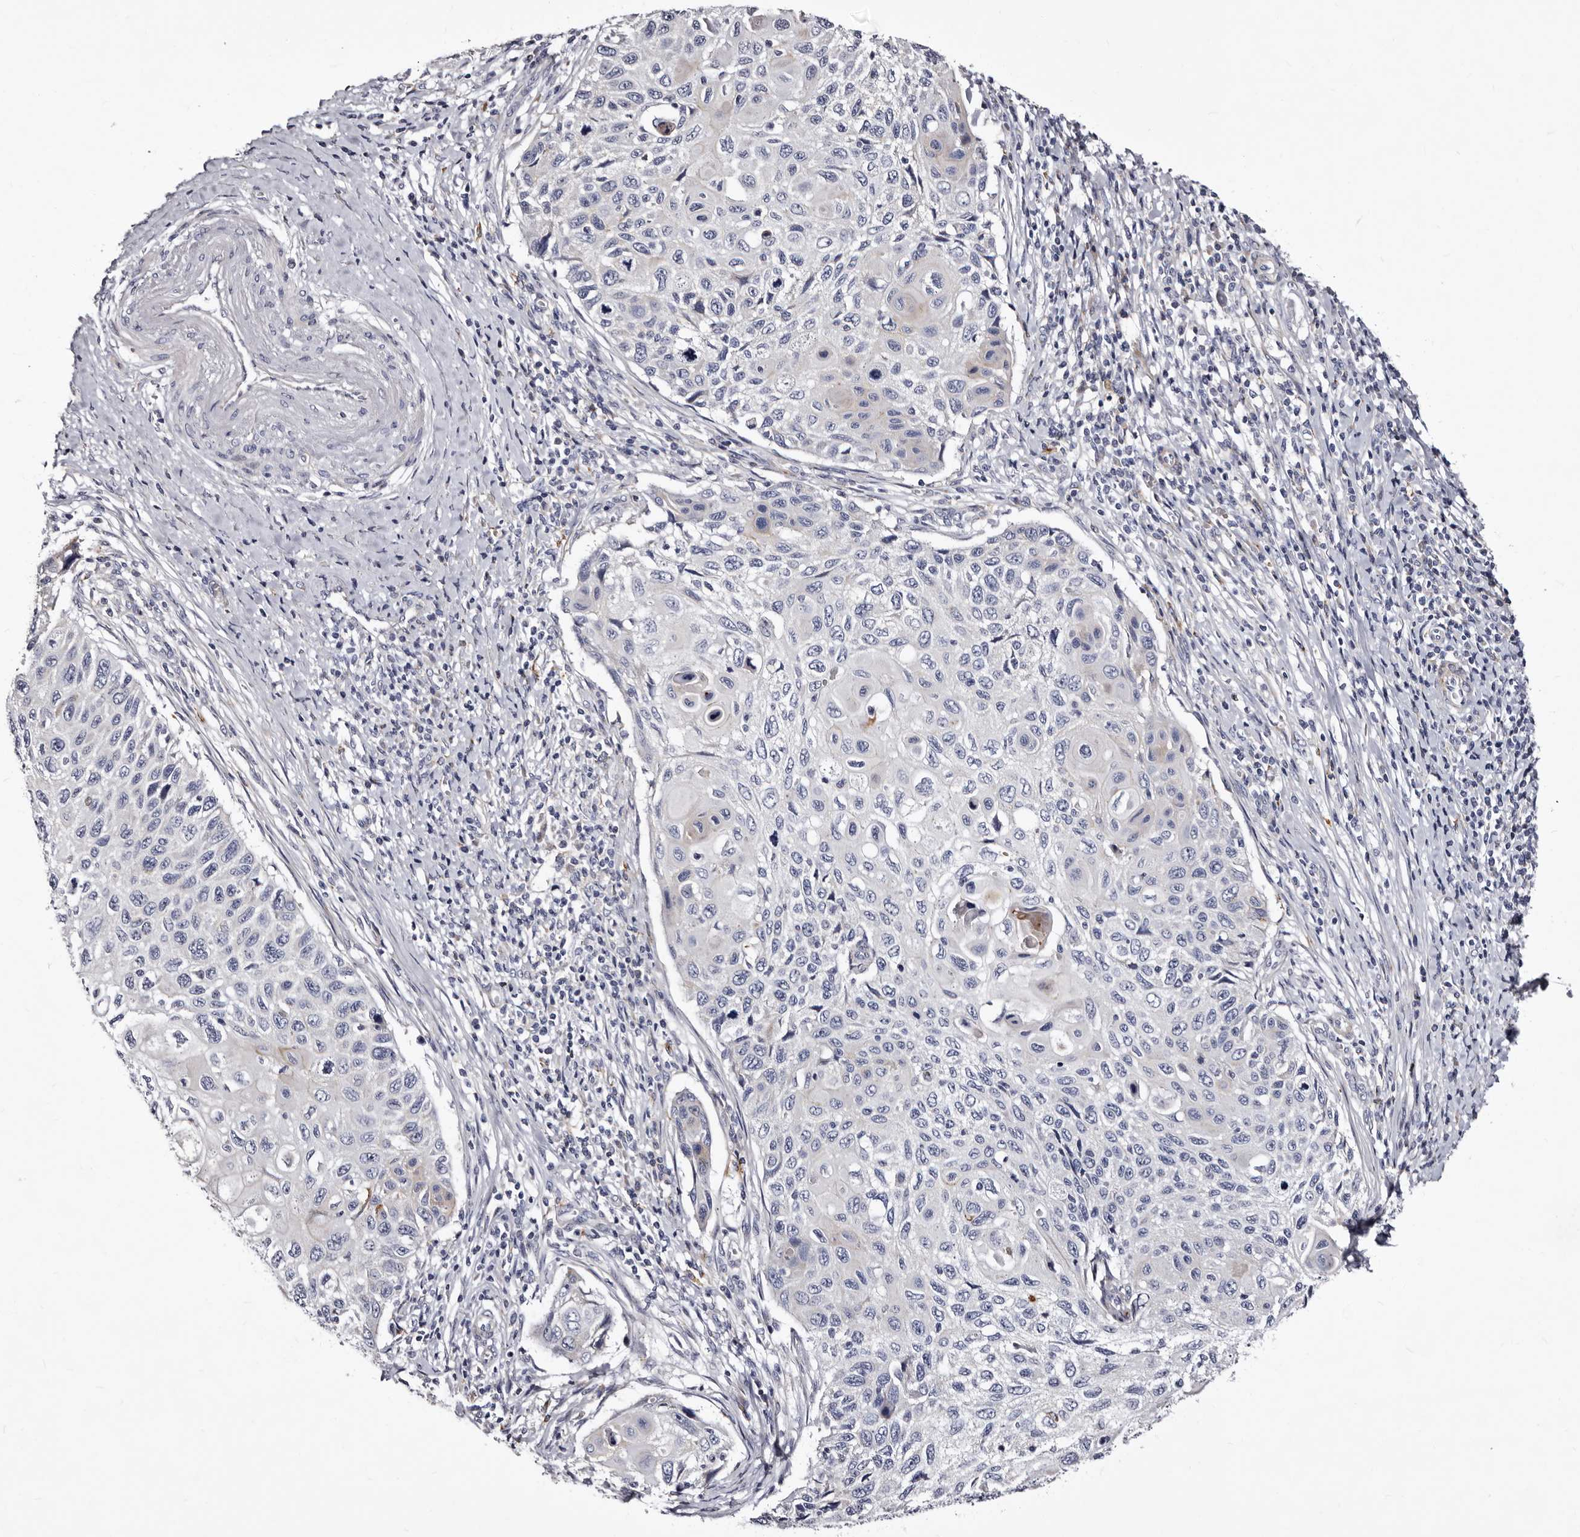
{"staining": {"intensity": "negative", "quantity": "none", "location": "none"}, "tissue": "cervical cancer", "cell_type": "Tumor cells", "image_type": "cancer", "snomed": [{"axis": "morphology", "description": "Squamous cell carcinoma, NOS"}, {"axis": "topography", "description": "Cervix"}], "caption": "Immunohistochemistry (IHC) histopathology image of neoplastic tissue: cervical cancer stained with DAB reveals no significant protein positivity in tumor cells. (Stains: DAB IHC with hematoxylin counter stain, Microscopy: brightfield microscopy at high magnification).", "gene": "AUNIP", "patient": {"sex": "female", "age": 70}}